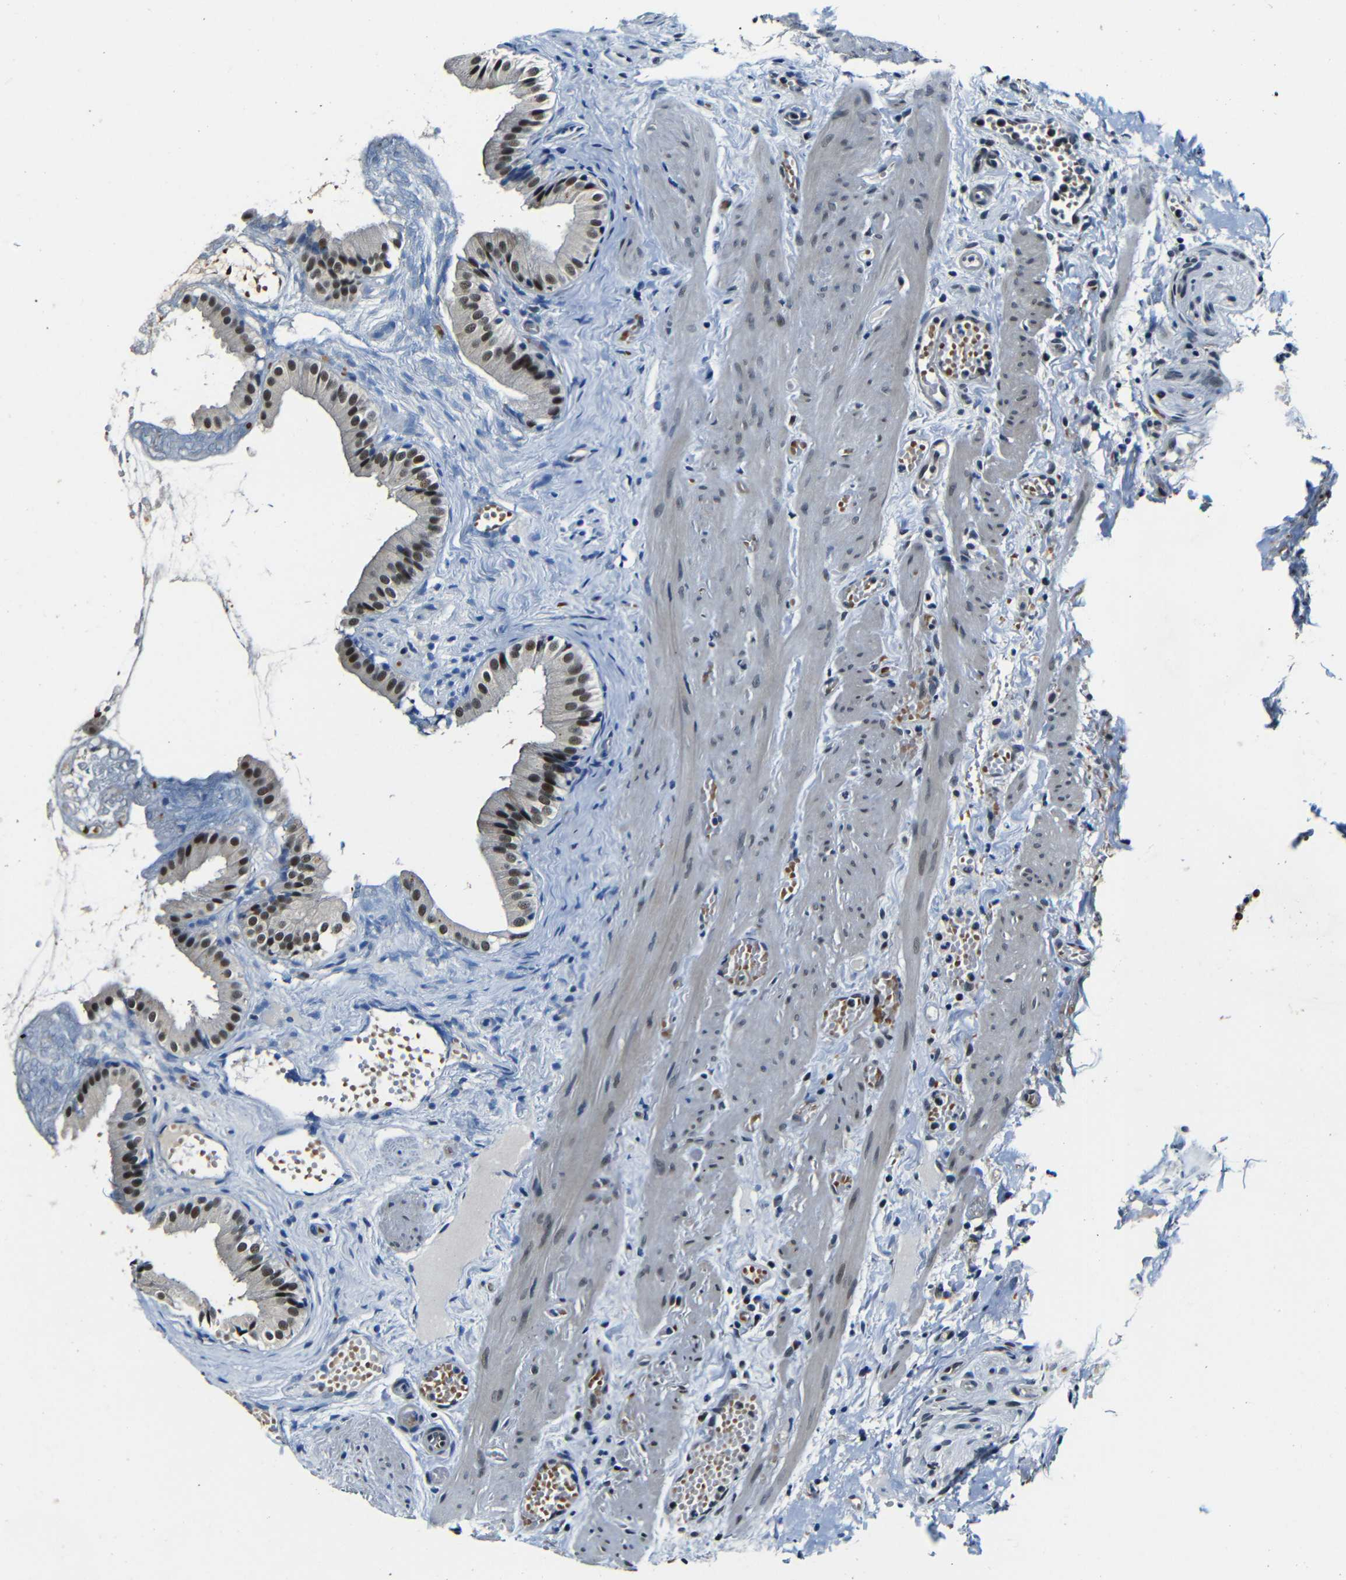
{"staining": {"intensity": "moderate", "quantity": ">75%", "location": "cytoplasmic/membranous,nuclear"}, "tissue": "gallbladder", "cell_type": "Glandular cells", "image_type": "normal", "snomed": [{"axis": "morphology", "description": "Normal tissue, NOS"}, {"axis": "topography", "description": "Gallbladder"}], "caption": "Moderate cytoplasmic/membranous,nuclear protein positivity is seen in about >75% of glandular cells in gallbladder.", "gene": "FOXD4L1", "patient": {"sex": "female", "age": 26}}